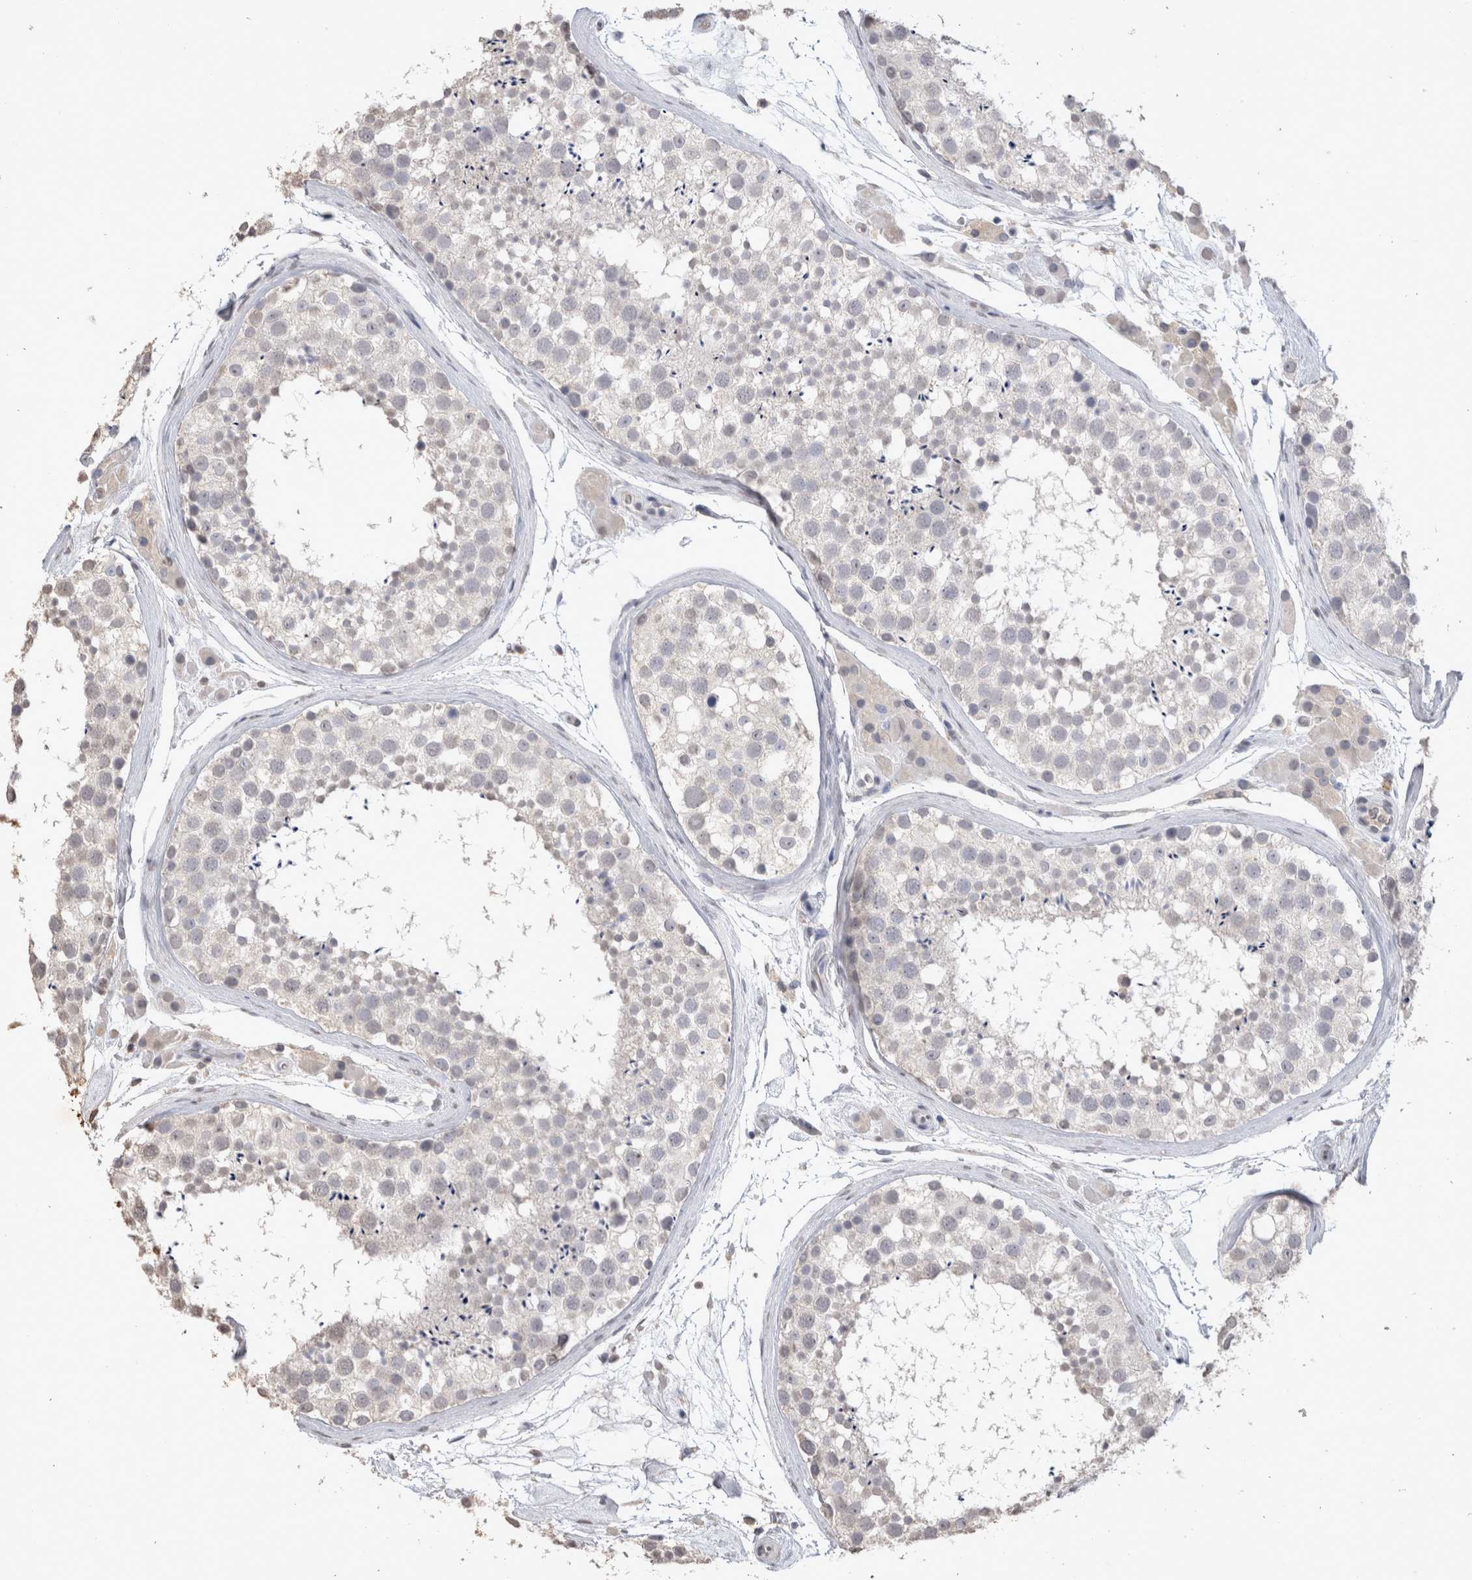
{"staining": {"intensity": "negative", "quantity": "none", "location": "none"}, "tissue": "testis", "cell_type": "Cells in seminiferous ducts", "image_type": "normal", "snomed": [{"axis": "morphology", "description": "Normal tissue, NOS"}, {"axis": "topography", "description": "Testis"}], "caption": "Testis stained for a protein using IHC demonstrates no staining cells in seminiferous ducts.", "gene": "LGALS2", "patient": {"sex": "male", "age": 46}}